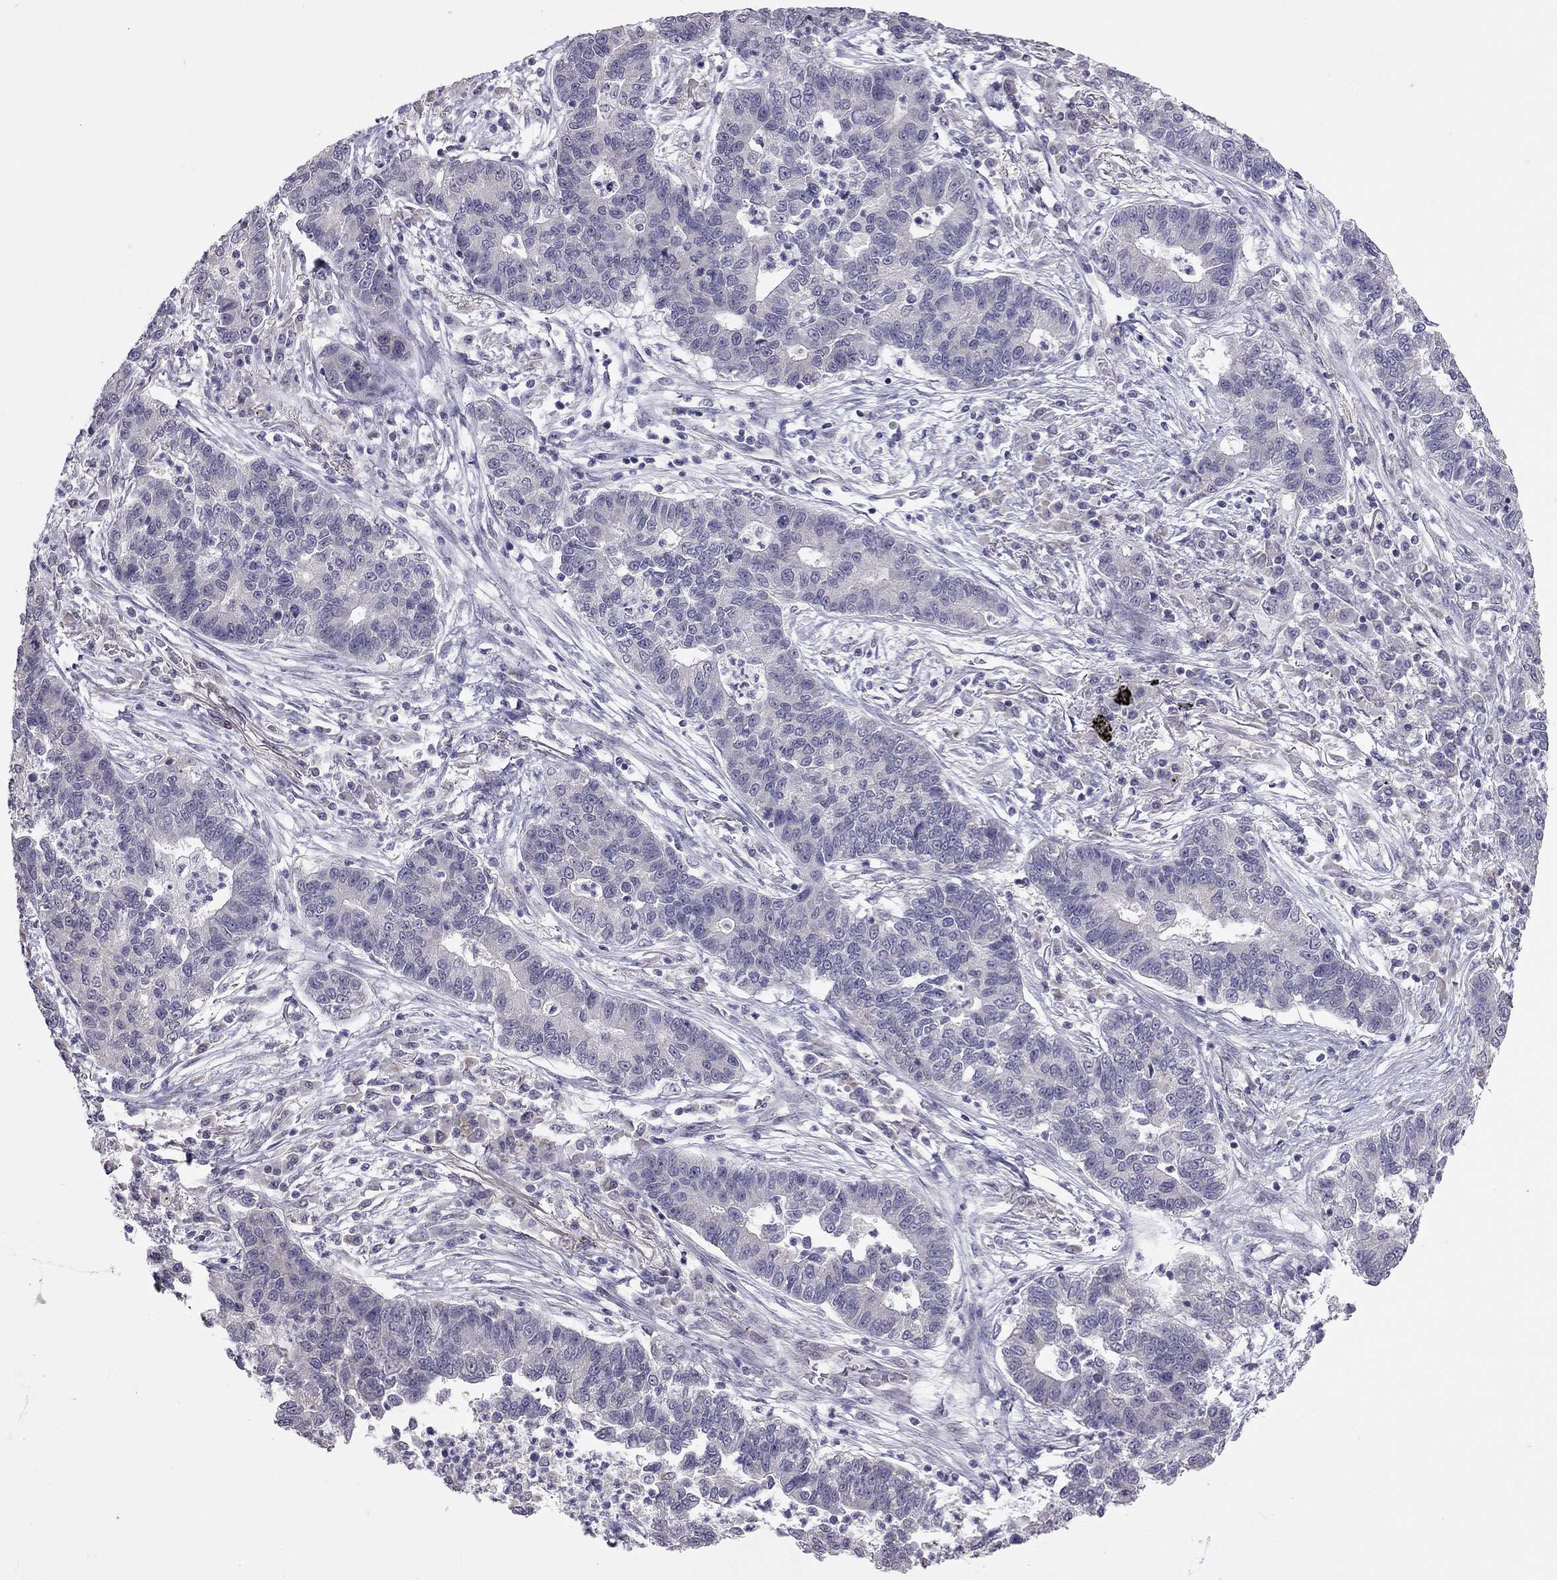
{"staining": {"intensity": "negative", "quantity": "none", "location": "none"}, "tissue": "lung cancer", "cell_type": "Tumor cells", "image_type": "cancer", "snomed": [{"axis": "morphology", "description": "Adenocarcinoma, NOS"}, {"axis": "topography", "description": "Lung"}], "caption": "Immunohistochemistry (IHC) image of adenocarcinoma (lung) stained for a protein (brown), which shows no expression in tumor cells.", "gene": "HSF2BP", "patient": {"sex": "female", "age": 57}}